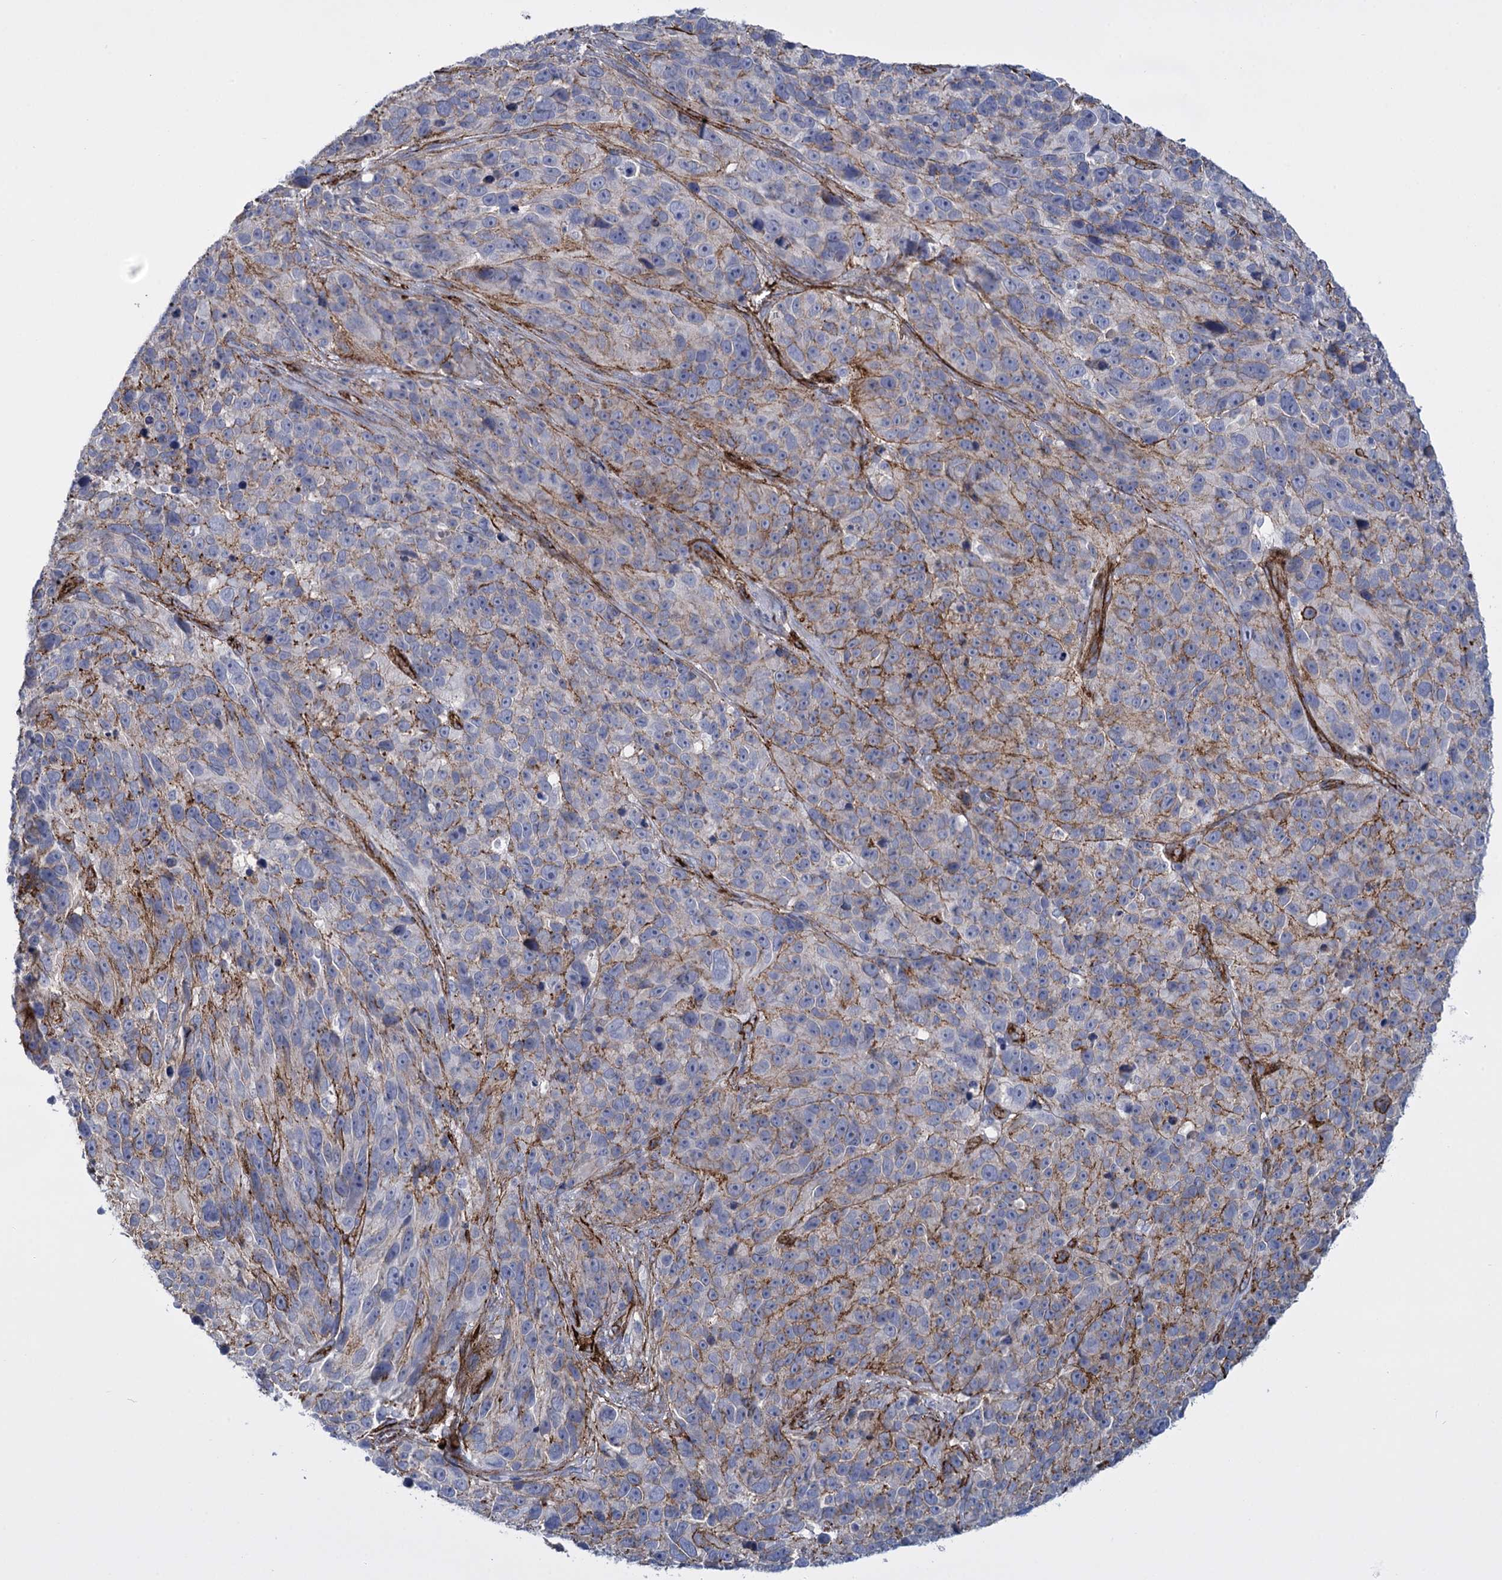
{"staining": {"intensity": "negative", "quantity": "none", "location": "none"}, "tissue": "melanoma", "cell_type": "Tumor cells", "image_type": "cancer", "snomed": [{"axis": "morphology", "description": "Malignant melanoma, NOS"}, {"axis": "topography", "description": "Skin"}], "caption": "Malignant melanoma was stained to show a protein in brown. There is no significant staining in tumor cells.", "gene": "SNCG", "patient": {"sex": "male", "age": 84}}